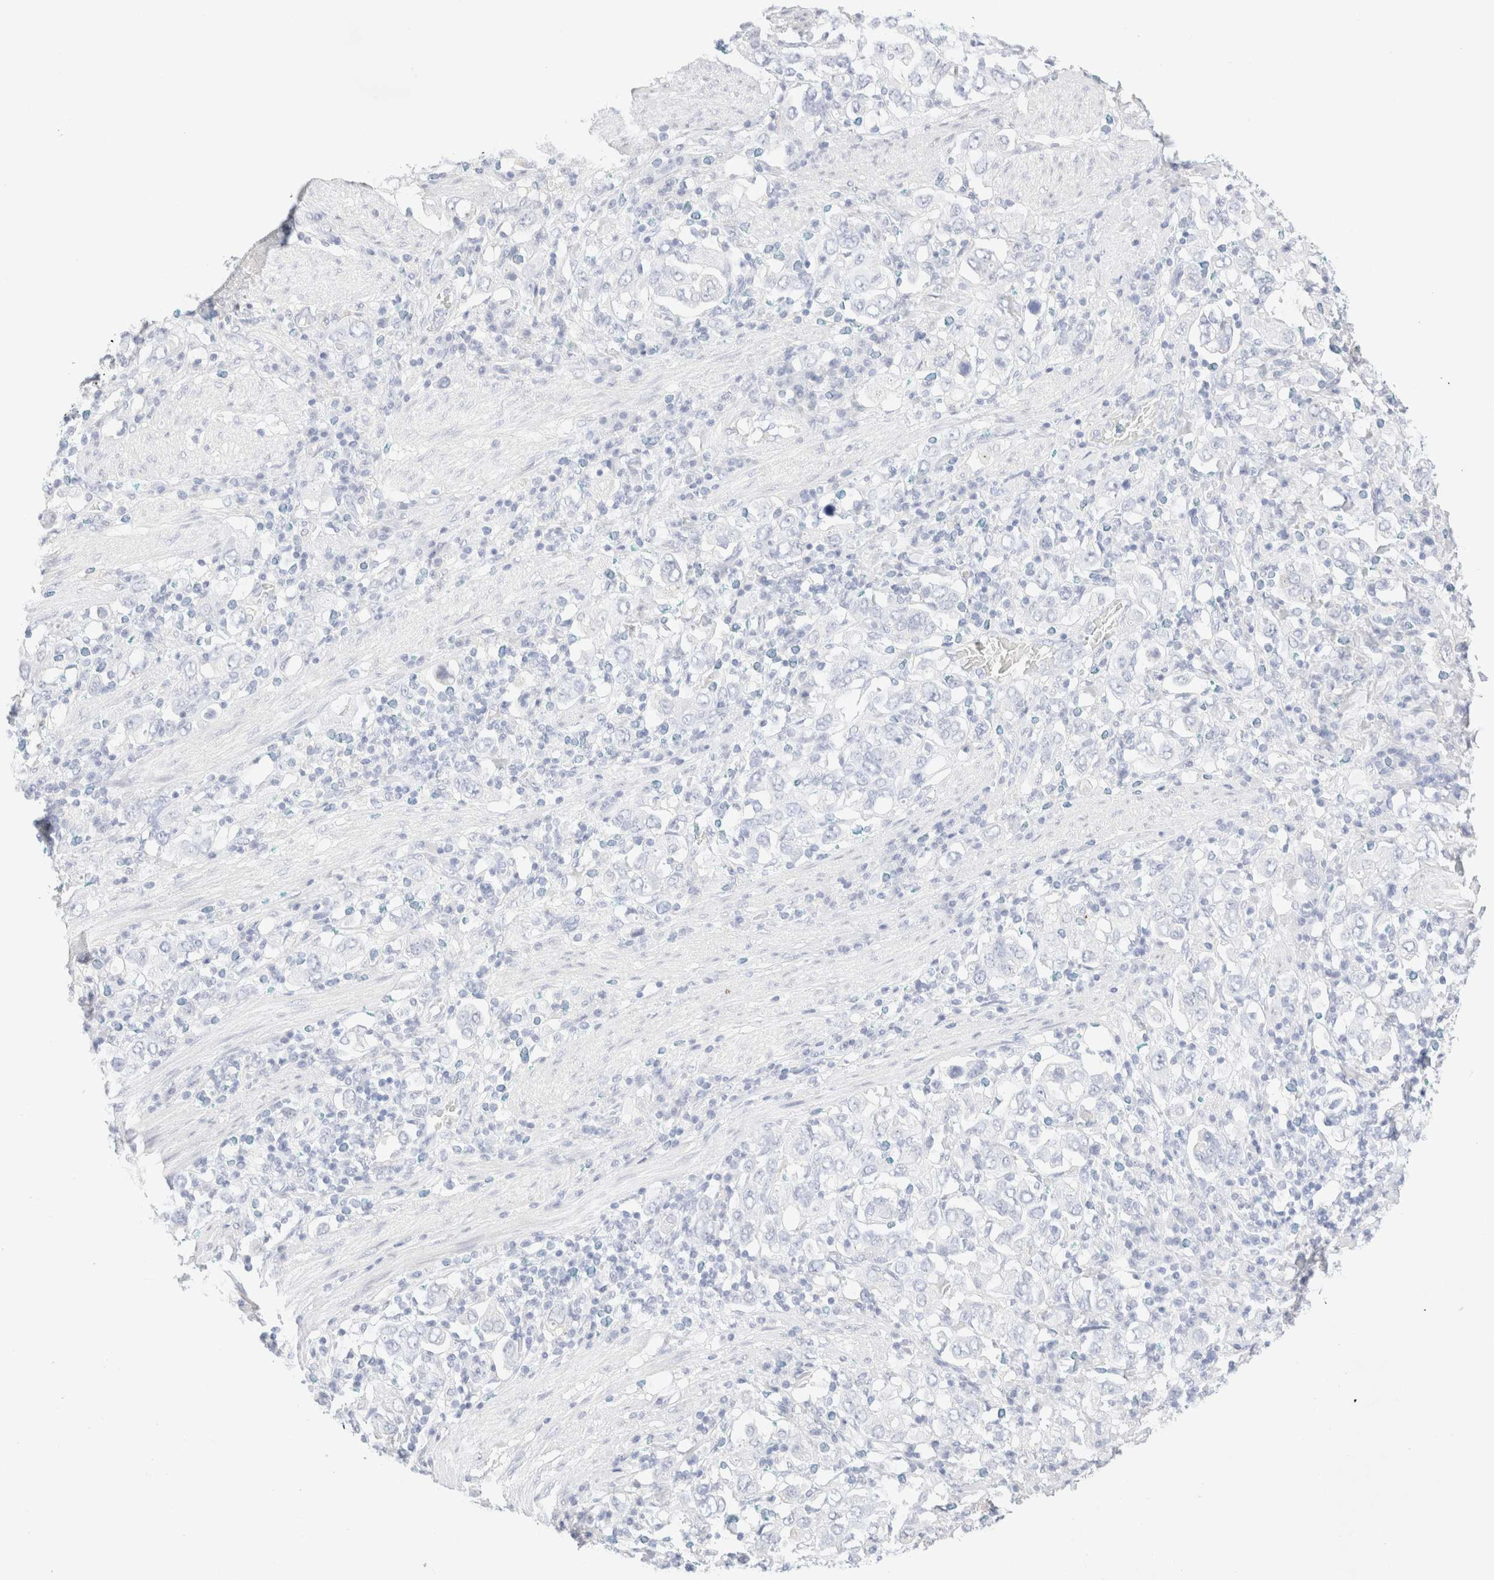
{"staining": {"intensity": "negative", "quantity": "none", "location": "none"}, "tissue": "stomach cancer", "cell_type": "Tumor cells", "image_type": "cancer", "snomed": [{"axis": "morphology", "description": "Adenocarcinoma, NOS"}, {"axis": "topography", "description": "Stomach, upper"}], "caption": "There is no significant expression in tumor cells of stomach cancer (adenocarcinoma).", "gene": "KRT15", "patient": {"sex": "male", "age": 62}}